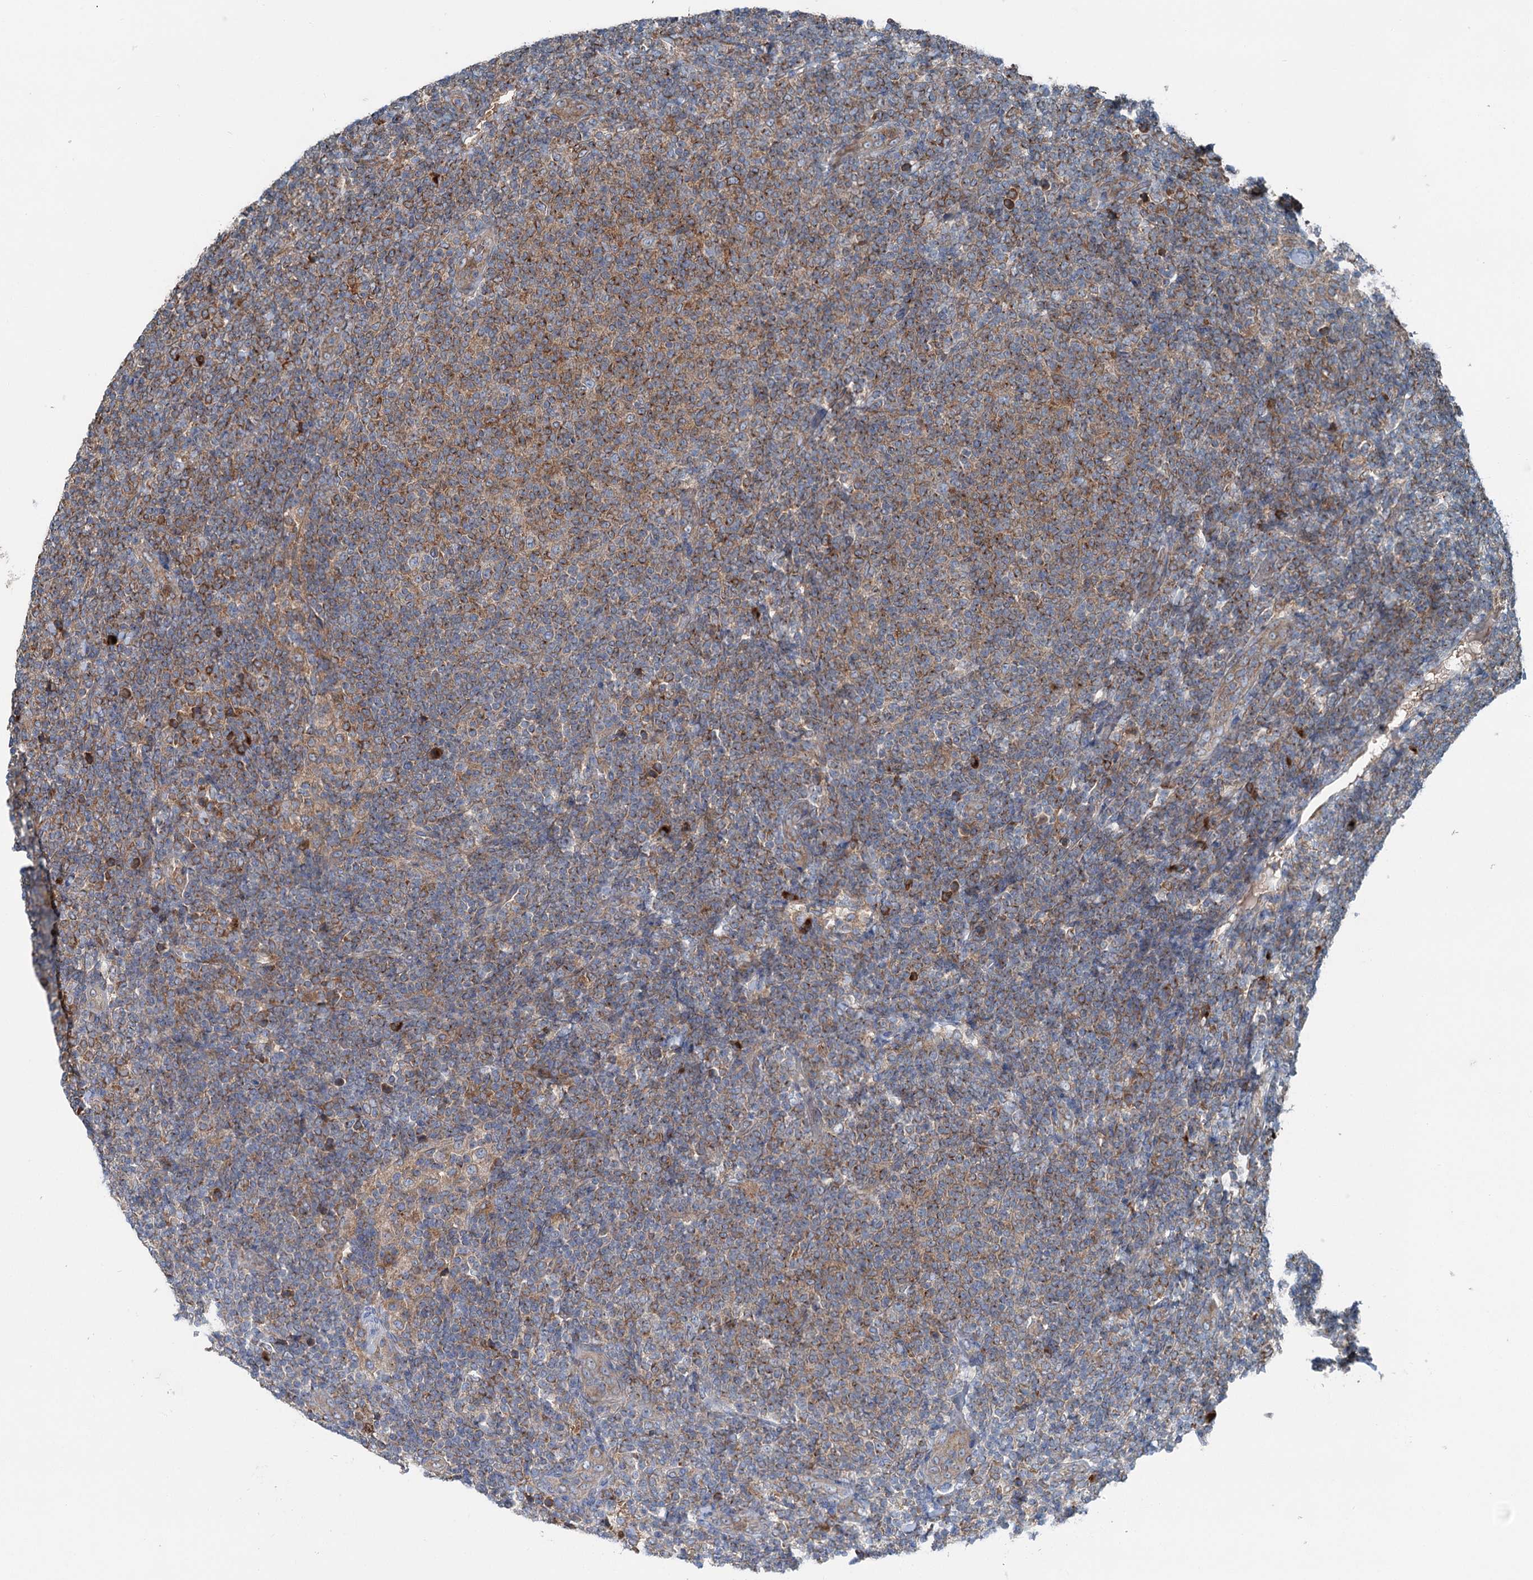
{"staining": {"intensity": "moderate", "quantity": "<25%", "location": "cytoplasmic/membranous"}, "tissue": "lymphoma", "cell_type": "Tumor cells", "image_type": "cancer", "snomed": [{"axis": "morphology", "description": "Malignant lymphoma, non-Hodgkin's type, Low grade"}, {"axis": "topography", "description": "Lymph node"}], "caption": "Immunohistochemical staining of lymphoma demonstrates low levels of moderate cytoplasmic/membranous positivity in about <25% of tumor cells.", "gene": "CALCOCO1", "patient": {"sex": "male", "age": 66}}